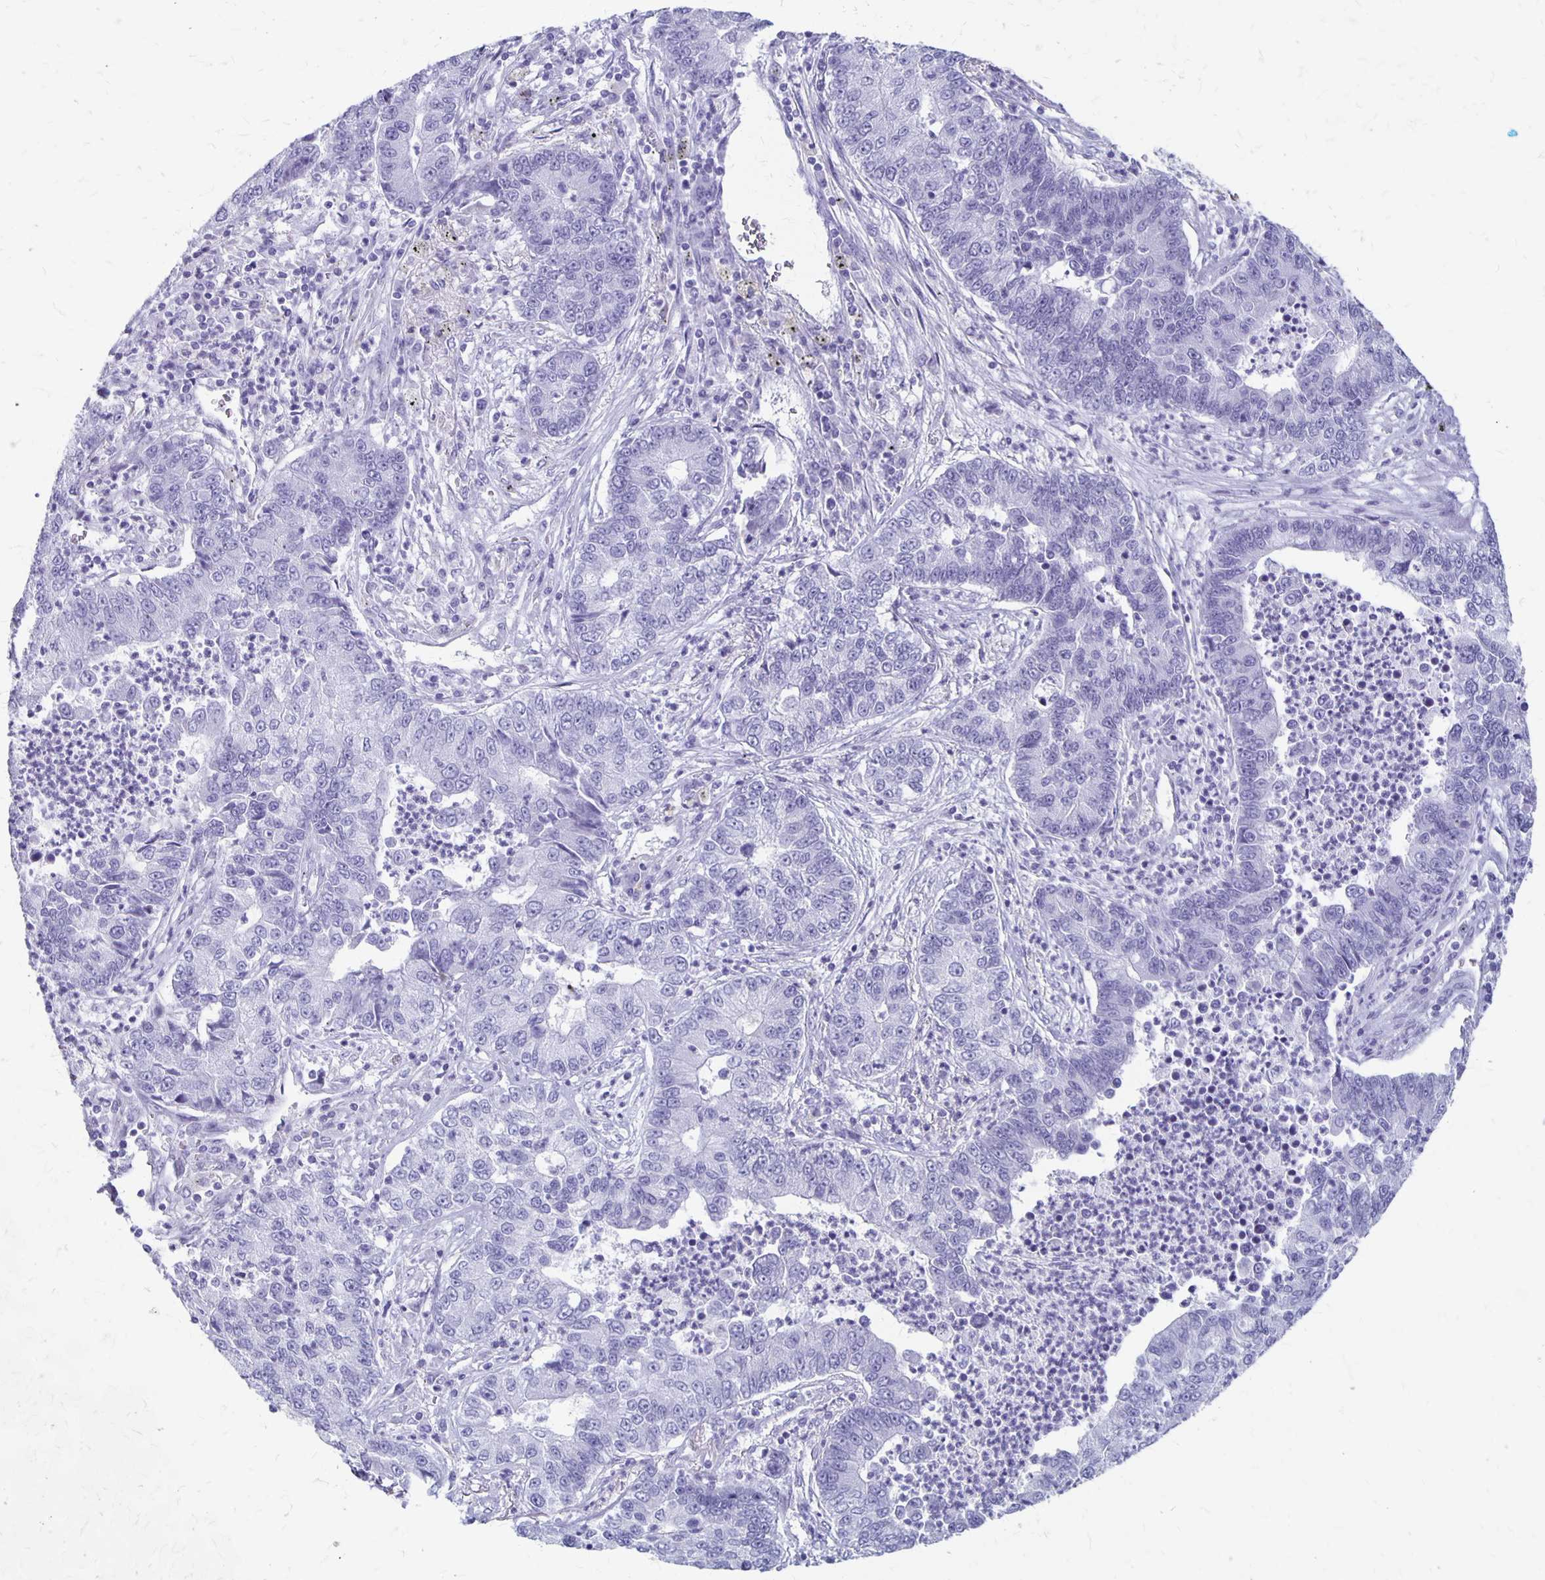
{"staining": {"intensity": "negative", "quantity": "none", "location": "none"}, "tissue": "lung cancer", "cell_type": "Tumor cells", "image_type": "cancer", "snomed": [{"axis": "morphology", "description": "Adenocarcinoma, NOS"}, {"axis": "topography", "description": "Lung"}], "caption": "Lung cancer (adenocarcinoma) was stained to show a protein in brown. There is no significant staining in tumor cells.", "gene": "MAGEC2", "patient": {"sex": "female", "age": 57}}